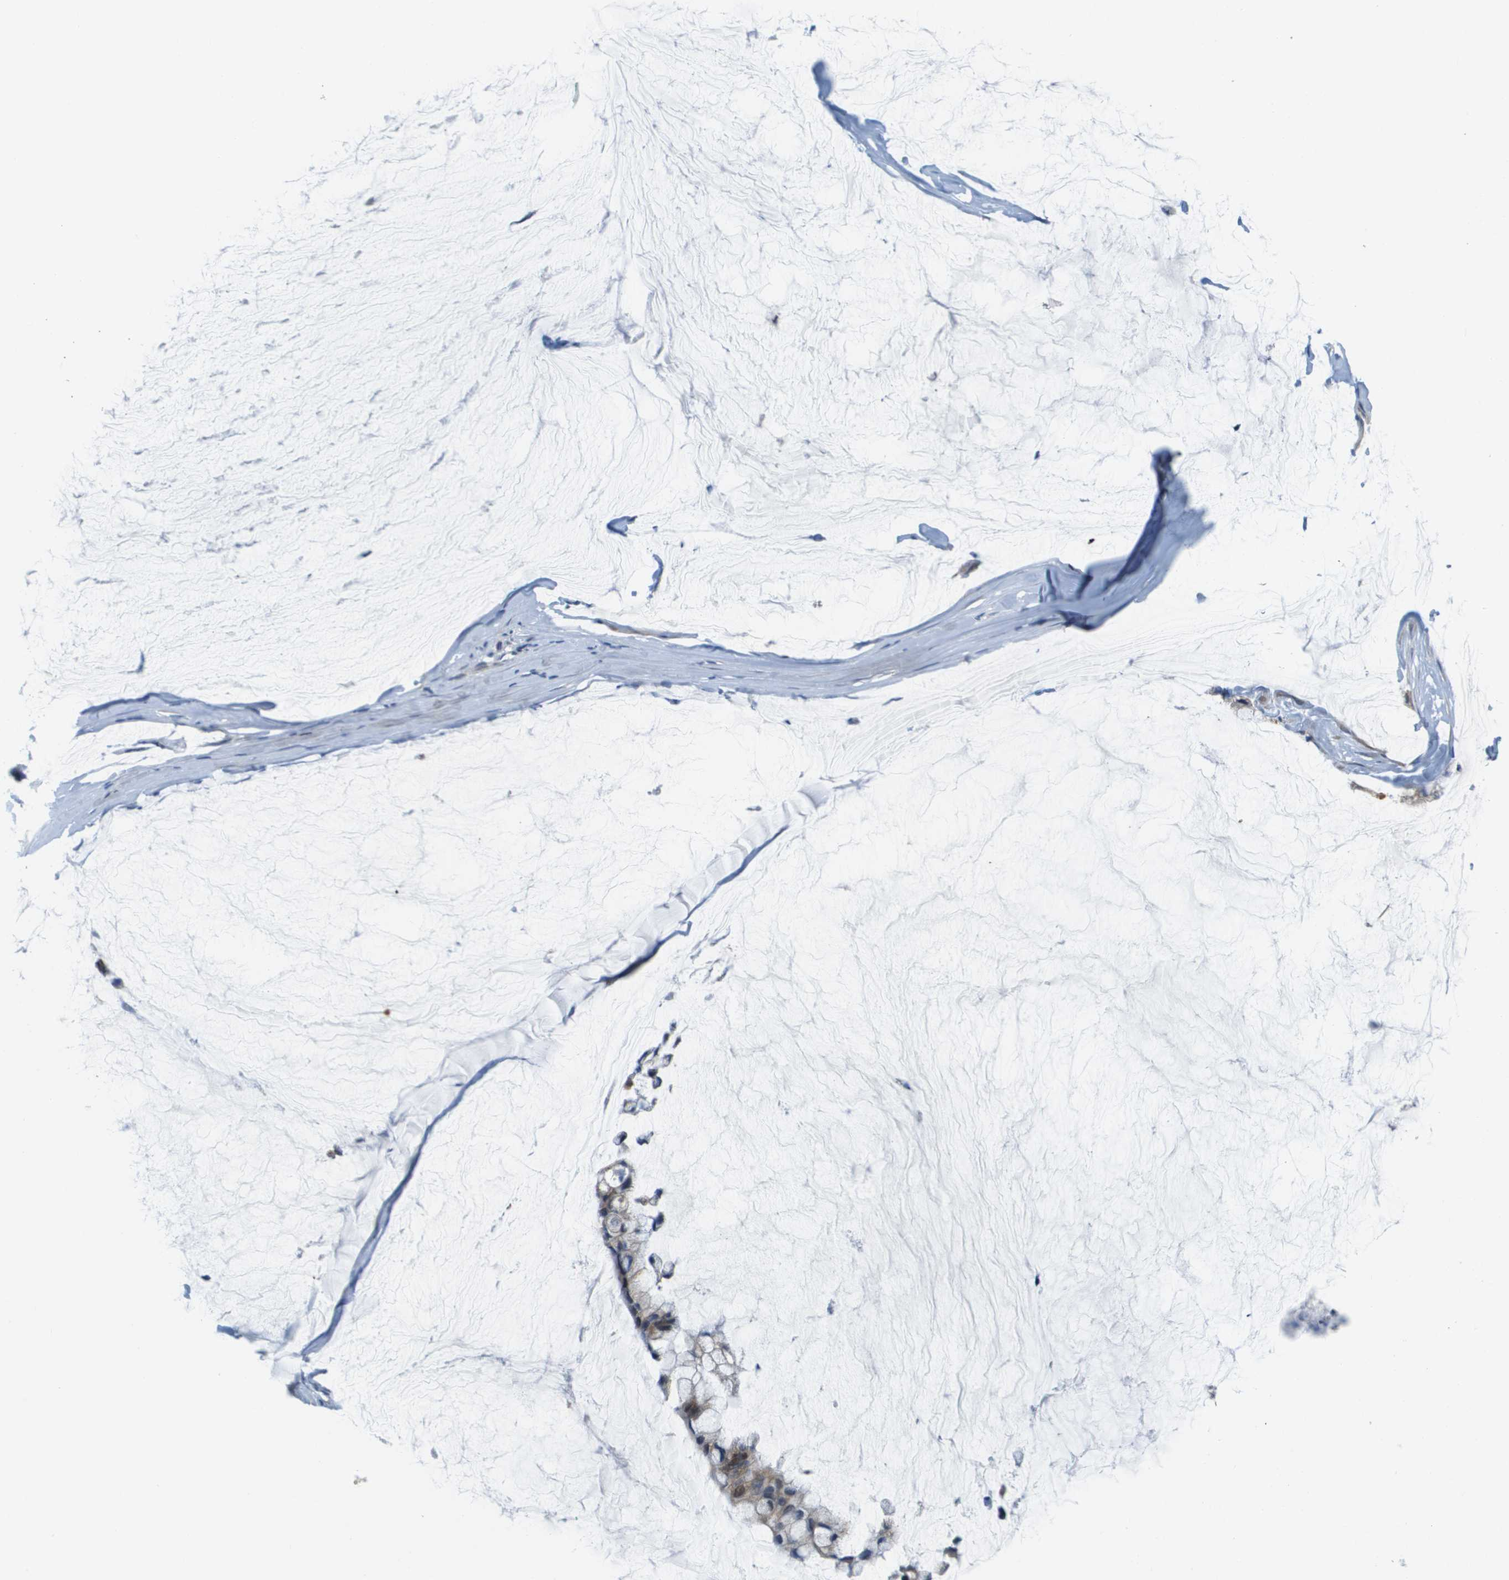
{"staining": {"intensity": "negative", "quantity": "none", "location": "none"}, "tissue": "ovarian cancer", "cell_type": "Tumor cells", "image_type": "cancer", "snomed": [{"axis": "morphology", "description": "Cystadenocarcinoma, mucinous, NOS"}, {"axis": "topography", "description": "Ovary"}], "caption": "There is no significant positivity in tumor cells of ovarian mucinous cystadenocarcinoma.", "gene": "KRT23", "patient": {"sex": "female", "age": 39}}